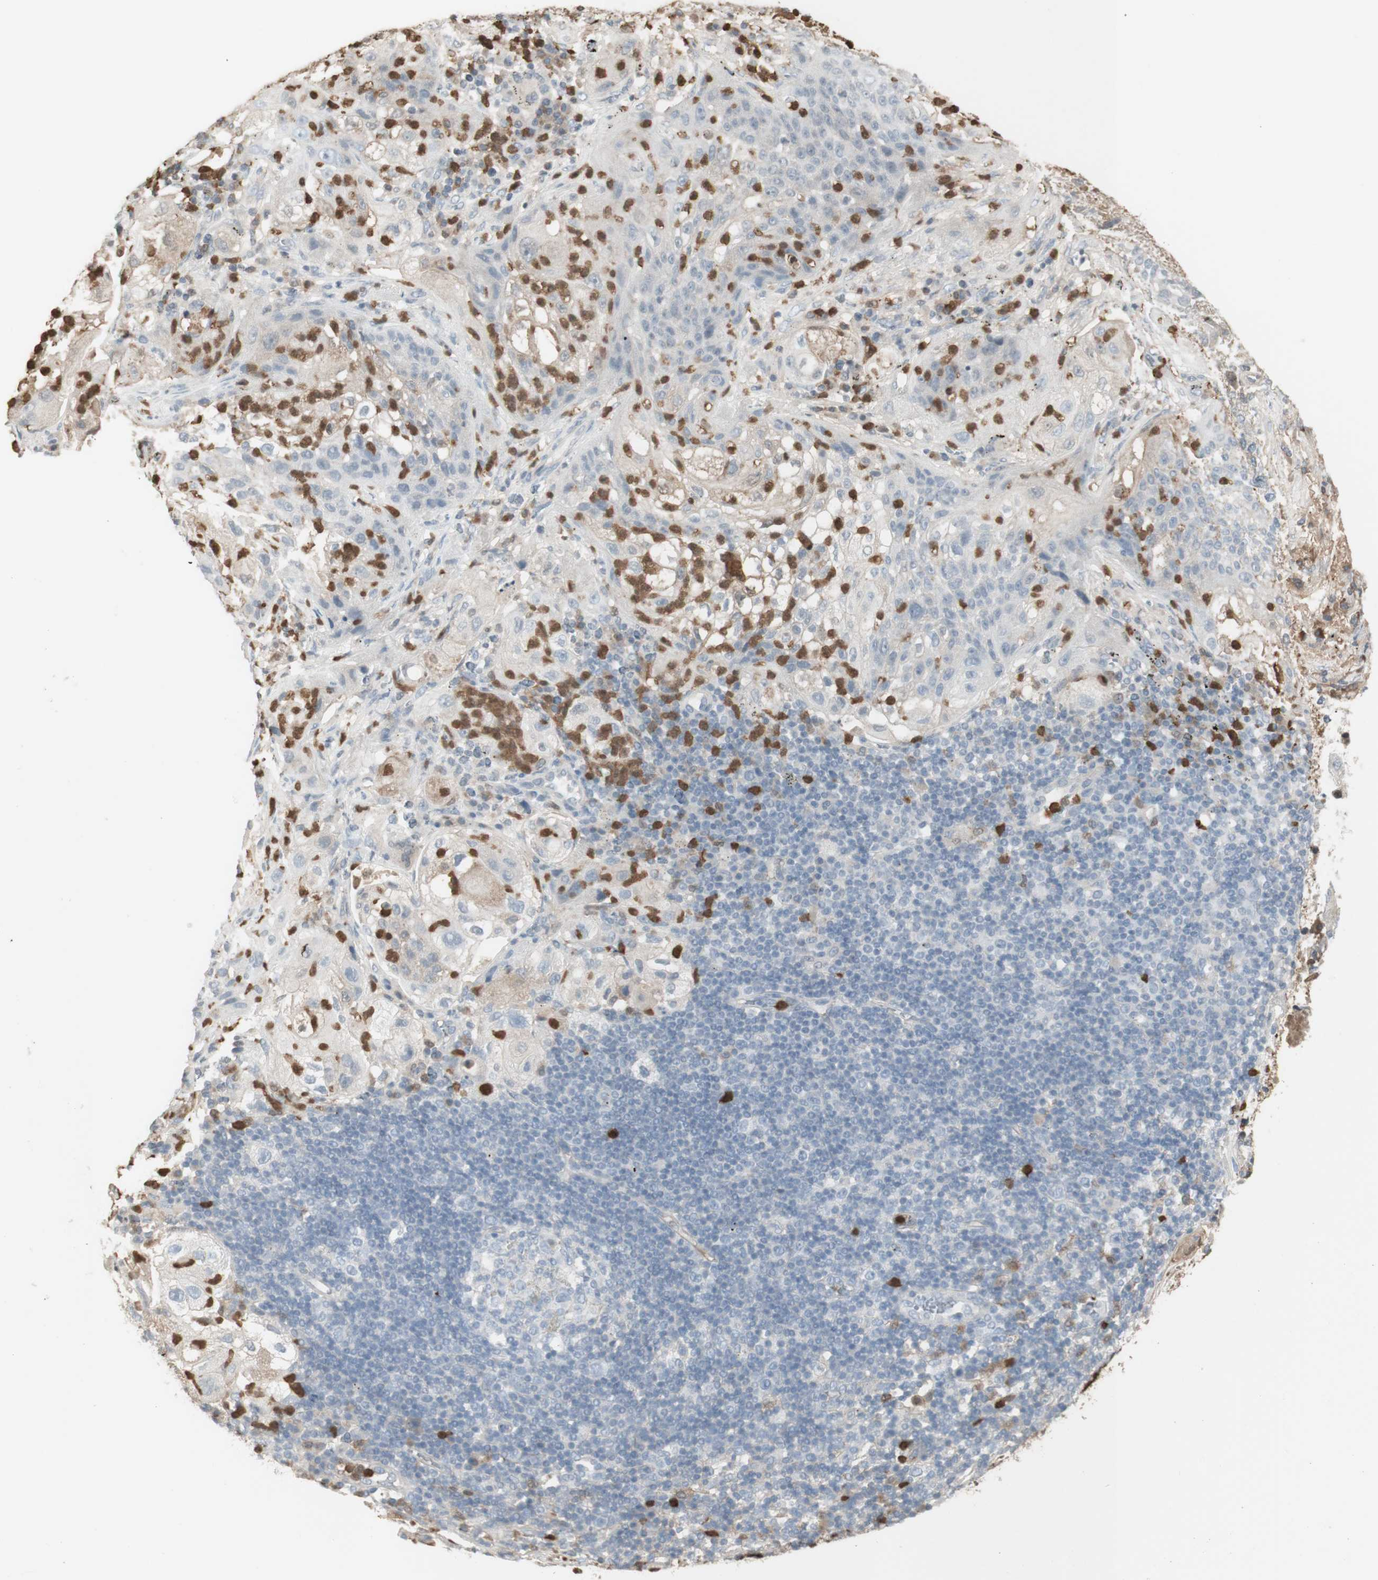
{"staining": {"intensity": "negative", "quantity": "none", "location": "none"}, "tissue": "lung cancer", "cell_type": "Tumor cells", "image_type": "cancer", "snomed": [{"axis": "morphology", "description": "Inflammation, NOS"}, {"axis": "morphology", "description": "Squamous cell carcinoma, NOS"}, {"axis": "topography", "description": "Lymph node"}, {"axis": "topography", "description": "Soft tissue"}, {"axis": "topography", "description": "Lung"}], "caption": "A histopathology image of human squamous cell carcinoma (lung) is negative for staining in tumor cells.", "gene": "NID1", "patient": {"sex": "male", "age": 66}}